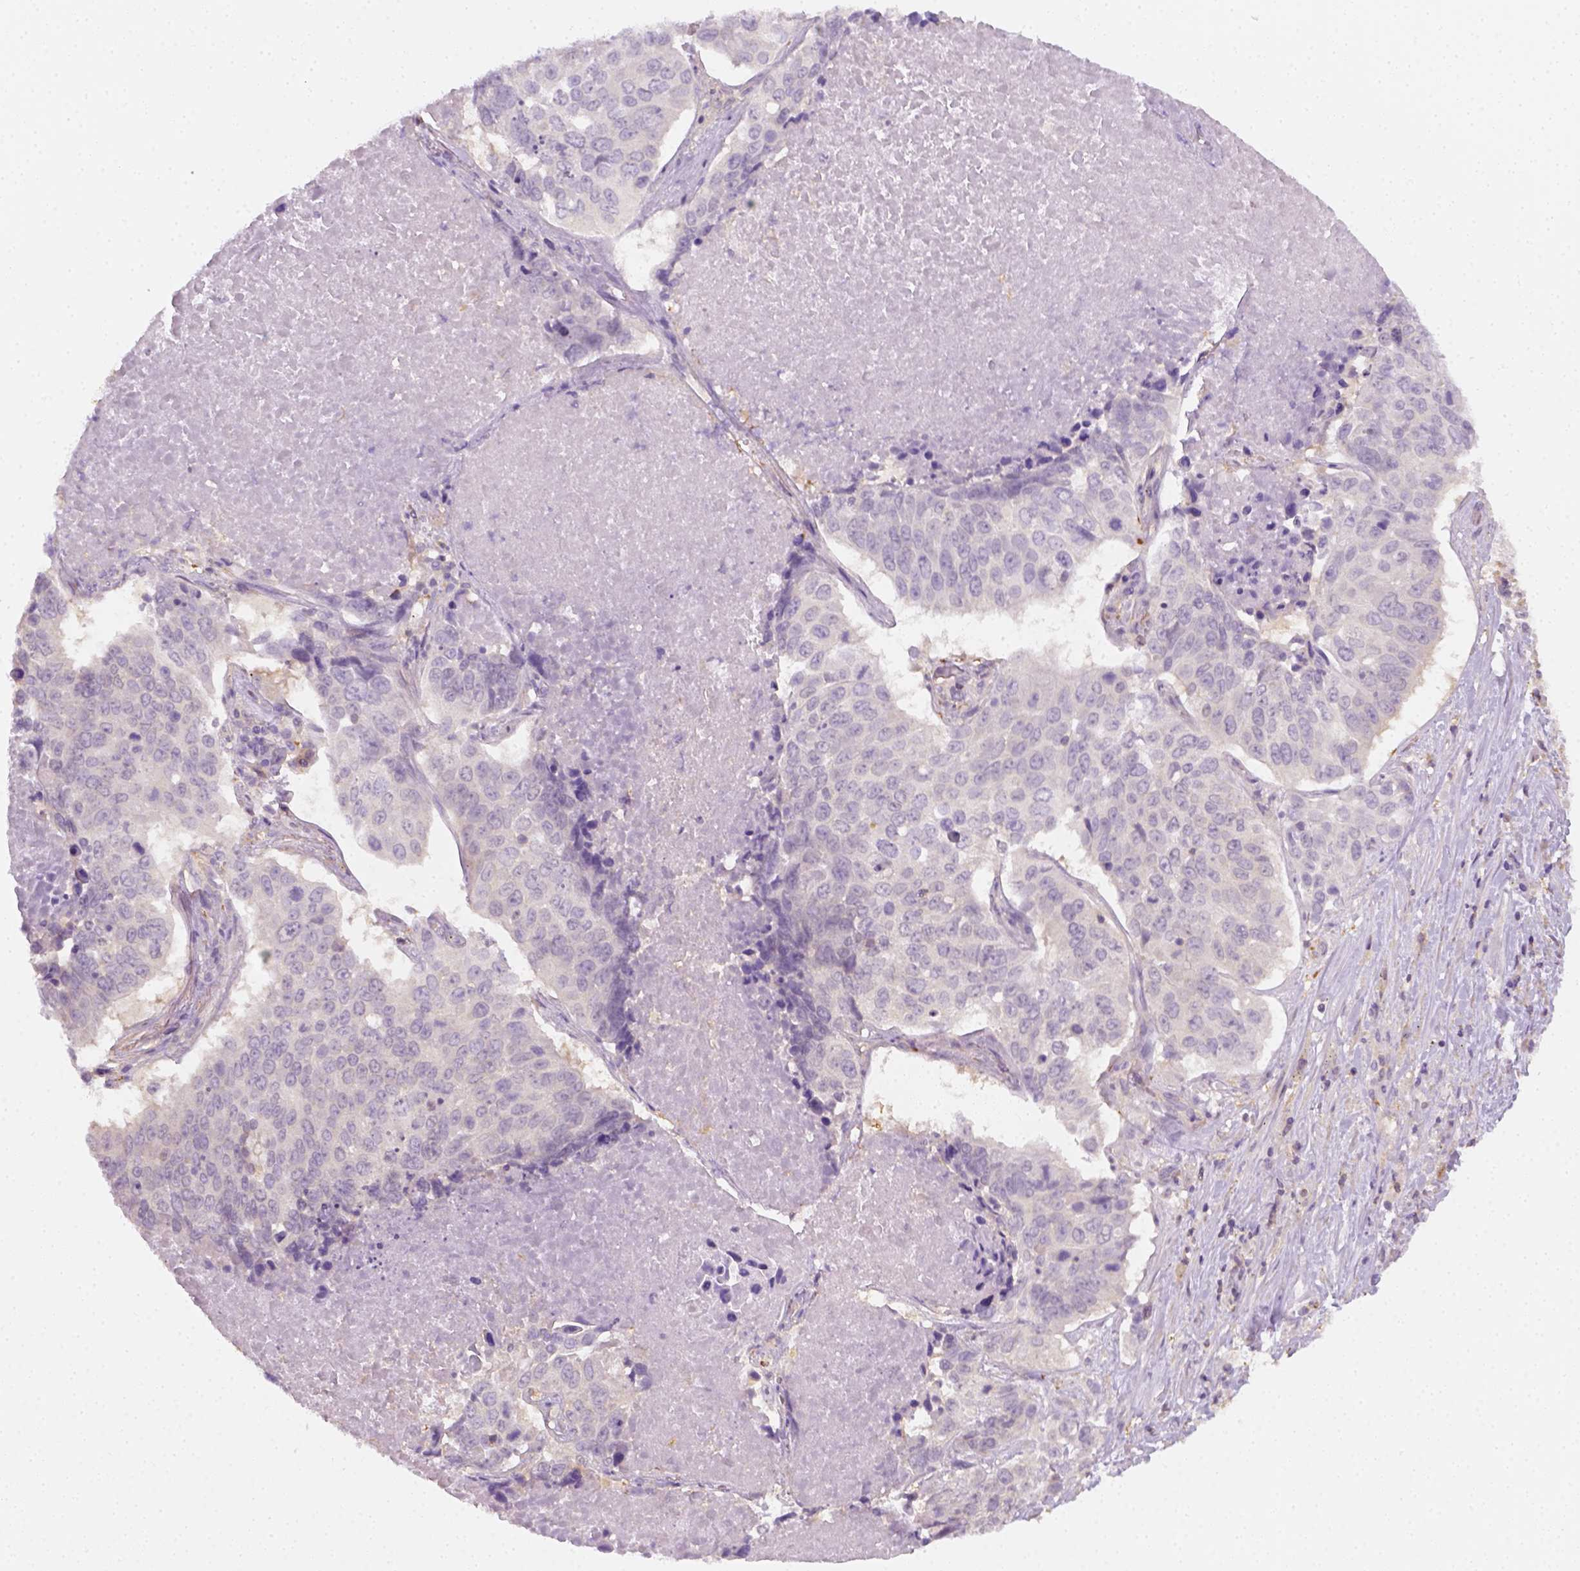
{"staining": {"intensity": "negative", "quantity": "none", "location": "none"}, "tissue": "lung cancer", "cell_type": "Tumor cells", "image_type": "cancer", "snomed": [{"axis": "morphology", "description": "Normal tissue, NOS"}, {"axis": "morphology", "description": "Squamous cell carcinoma, NOS"}, {"axis": "topography", "description": "Bronchus"}, {"axis": "topography", "description": "Lung"}], "caption": "High magnification brightfield microscopy of lung cancer (squamous cell carcinoma) stained with DAB (brown) and counterstained with hematoxylin (blue): tumor cells show no significant staining.", "gene": "EPHB1", "patient": {"sex": "male", "age": 64}}